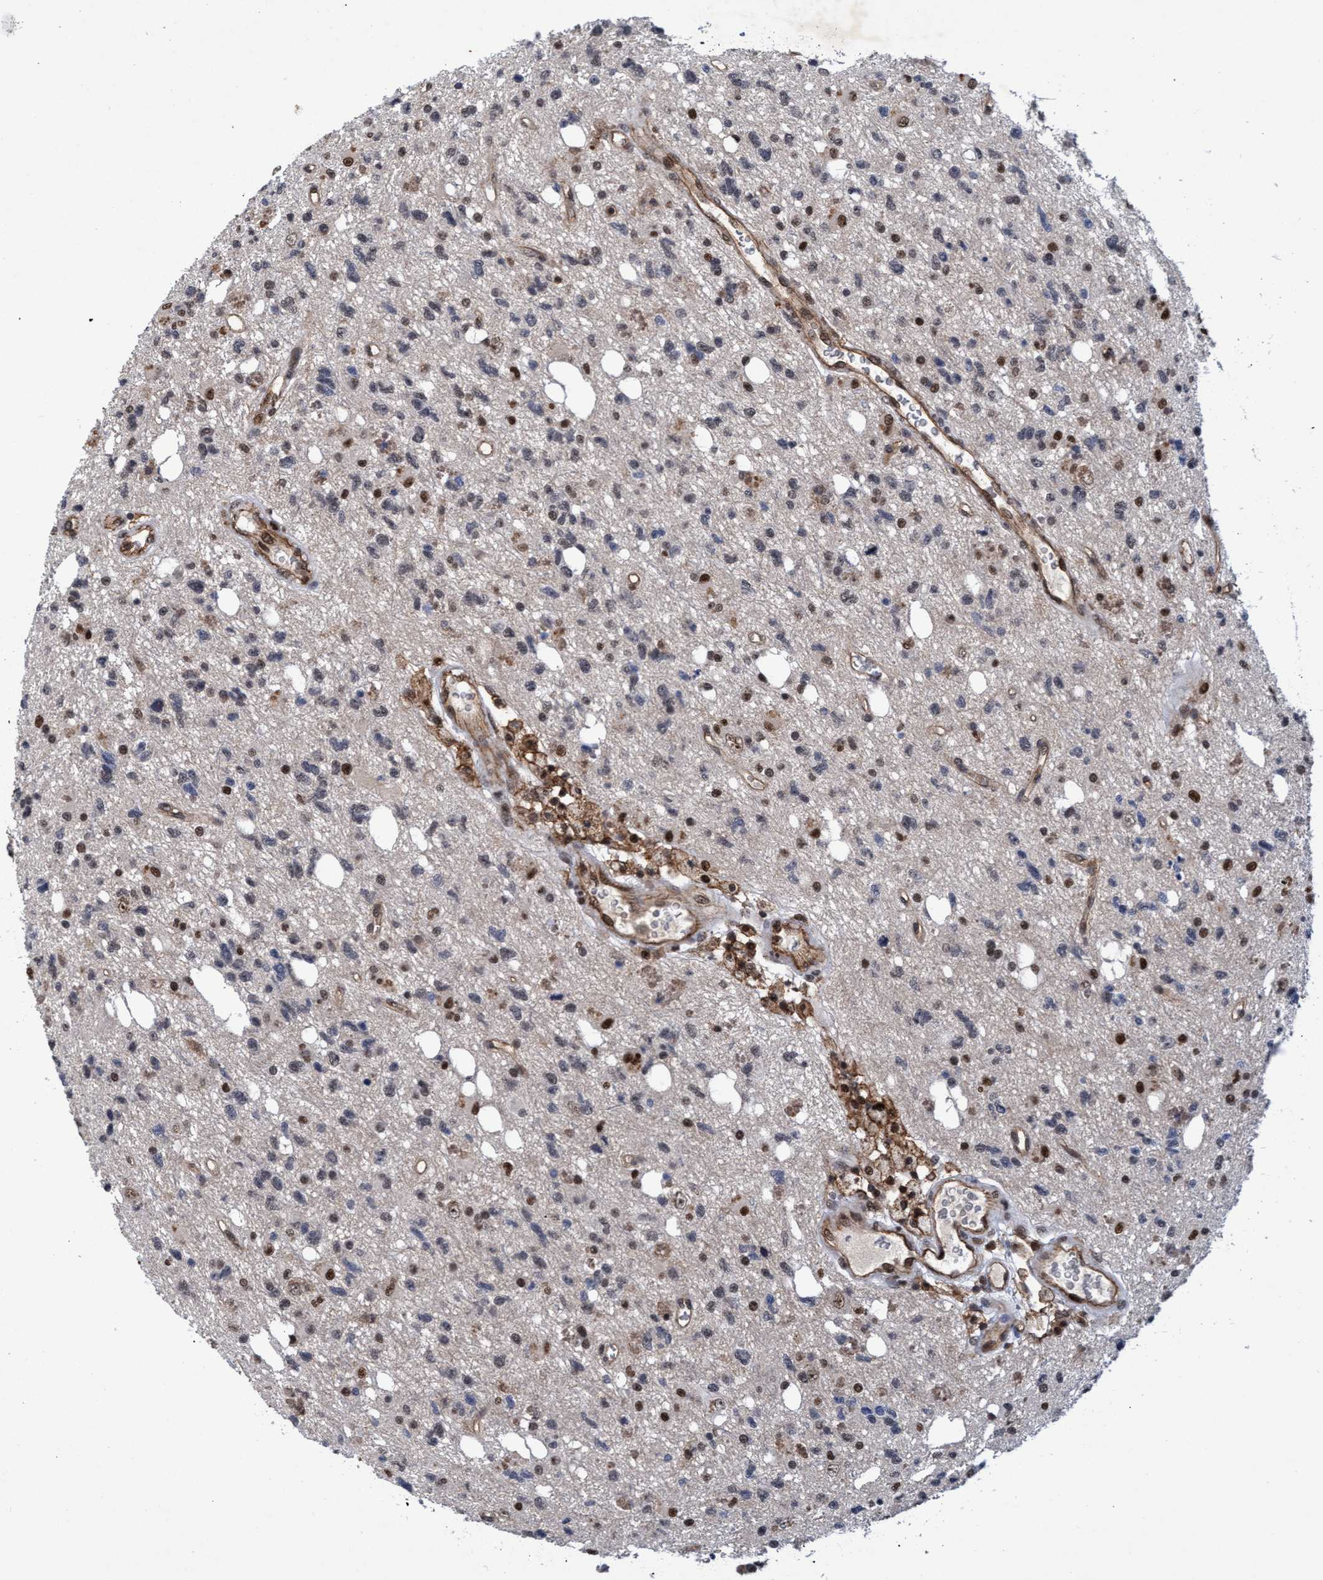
{"staining": {"intensity": "moderate", "quantity": "25%-75%", "location": "nuclear"}, "tissue": "glioma", "cell_type": "Tumor cells", "image_type": "cancer", "snomed": [{"axis": "morphology", "description": "Glioma, malignant, High grade"}, {"axis": "topography", "description": "Brain"}], "caption": "Immunohistochemistry (DAB (3,3'-diaminobenzidine)) staining of human malignant high-grade glioma reveals moderate nuclear protein expression in about 25%-75% of tumor cells.", "gene": "GTF2F1", "patient": {"sex": "female", "age": 62}}